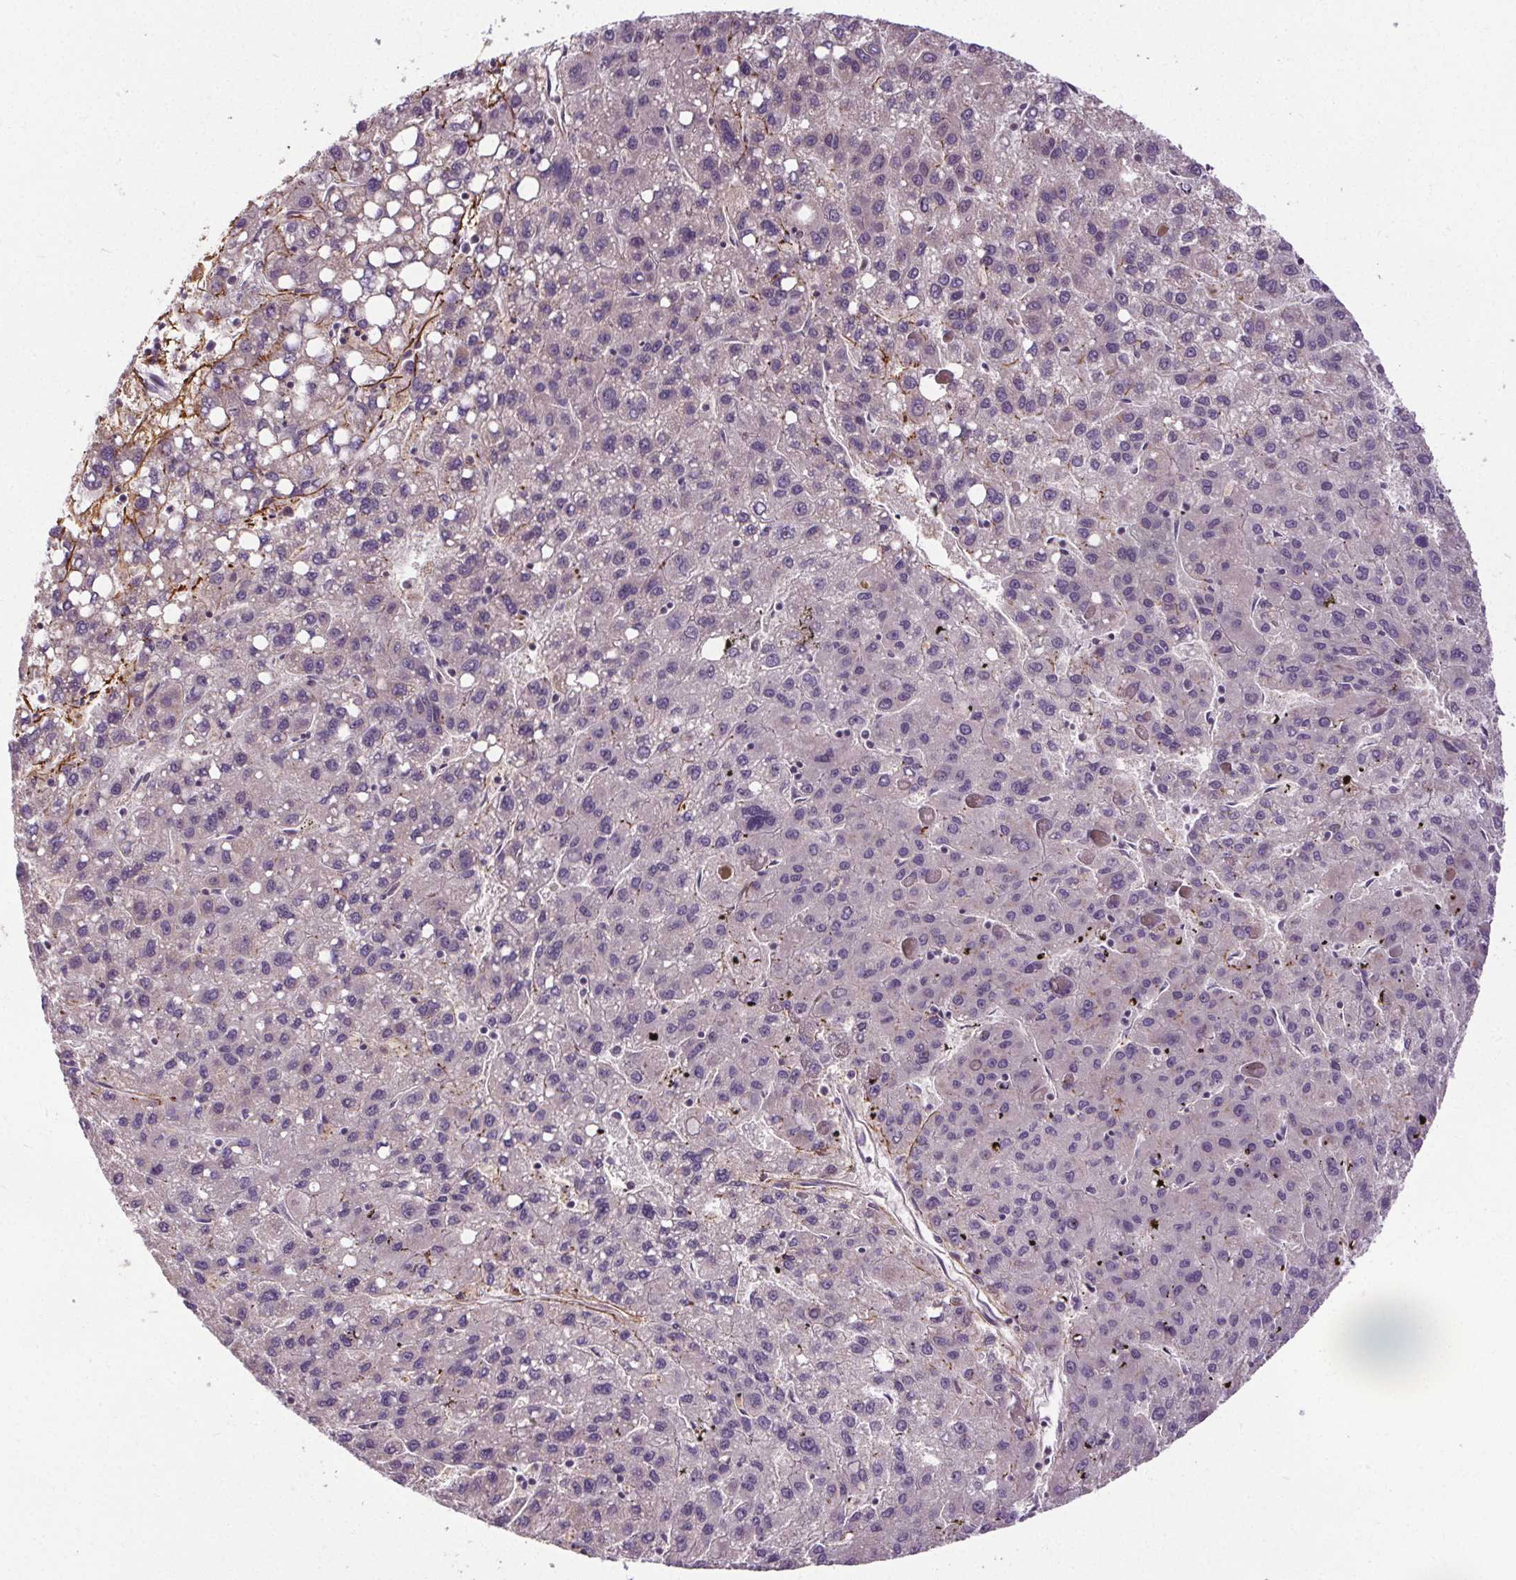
{"staining": {"intensity": "negative", "quantity": "none", "location": "none"}, "tissue": "liver cancer", "cell_type": "Tumor cells", "image_type": "cancer", "snomed": [{"axis": "morphology", "description": "Carcinoma, Hepatocellular, NOS"}, {"axis": "topography", "description": "Liver"}], "caption": "DAB immunohistochemical staining of liver cancer shows no significant staining in tumor cells. (Immunohistochemistry (ihc), brightfield microscopy, high magnification).", "gene": "KIAA0232", "patient": {"sex": "female", "age": 82}}